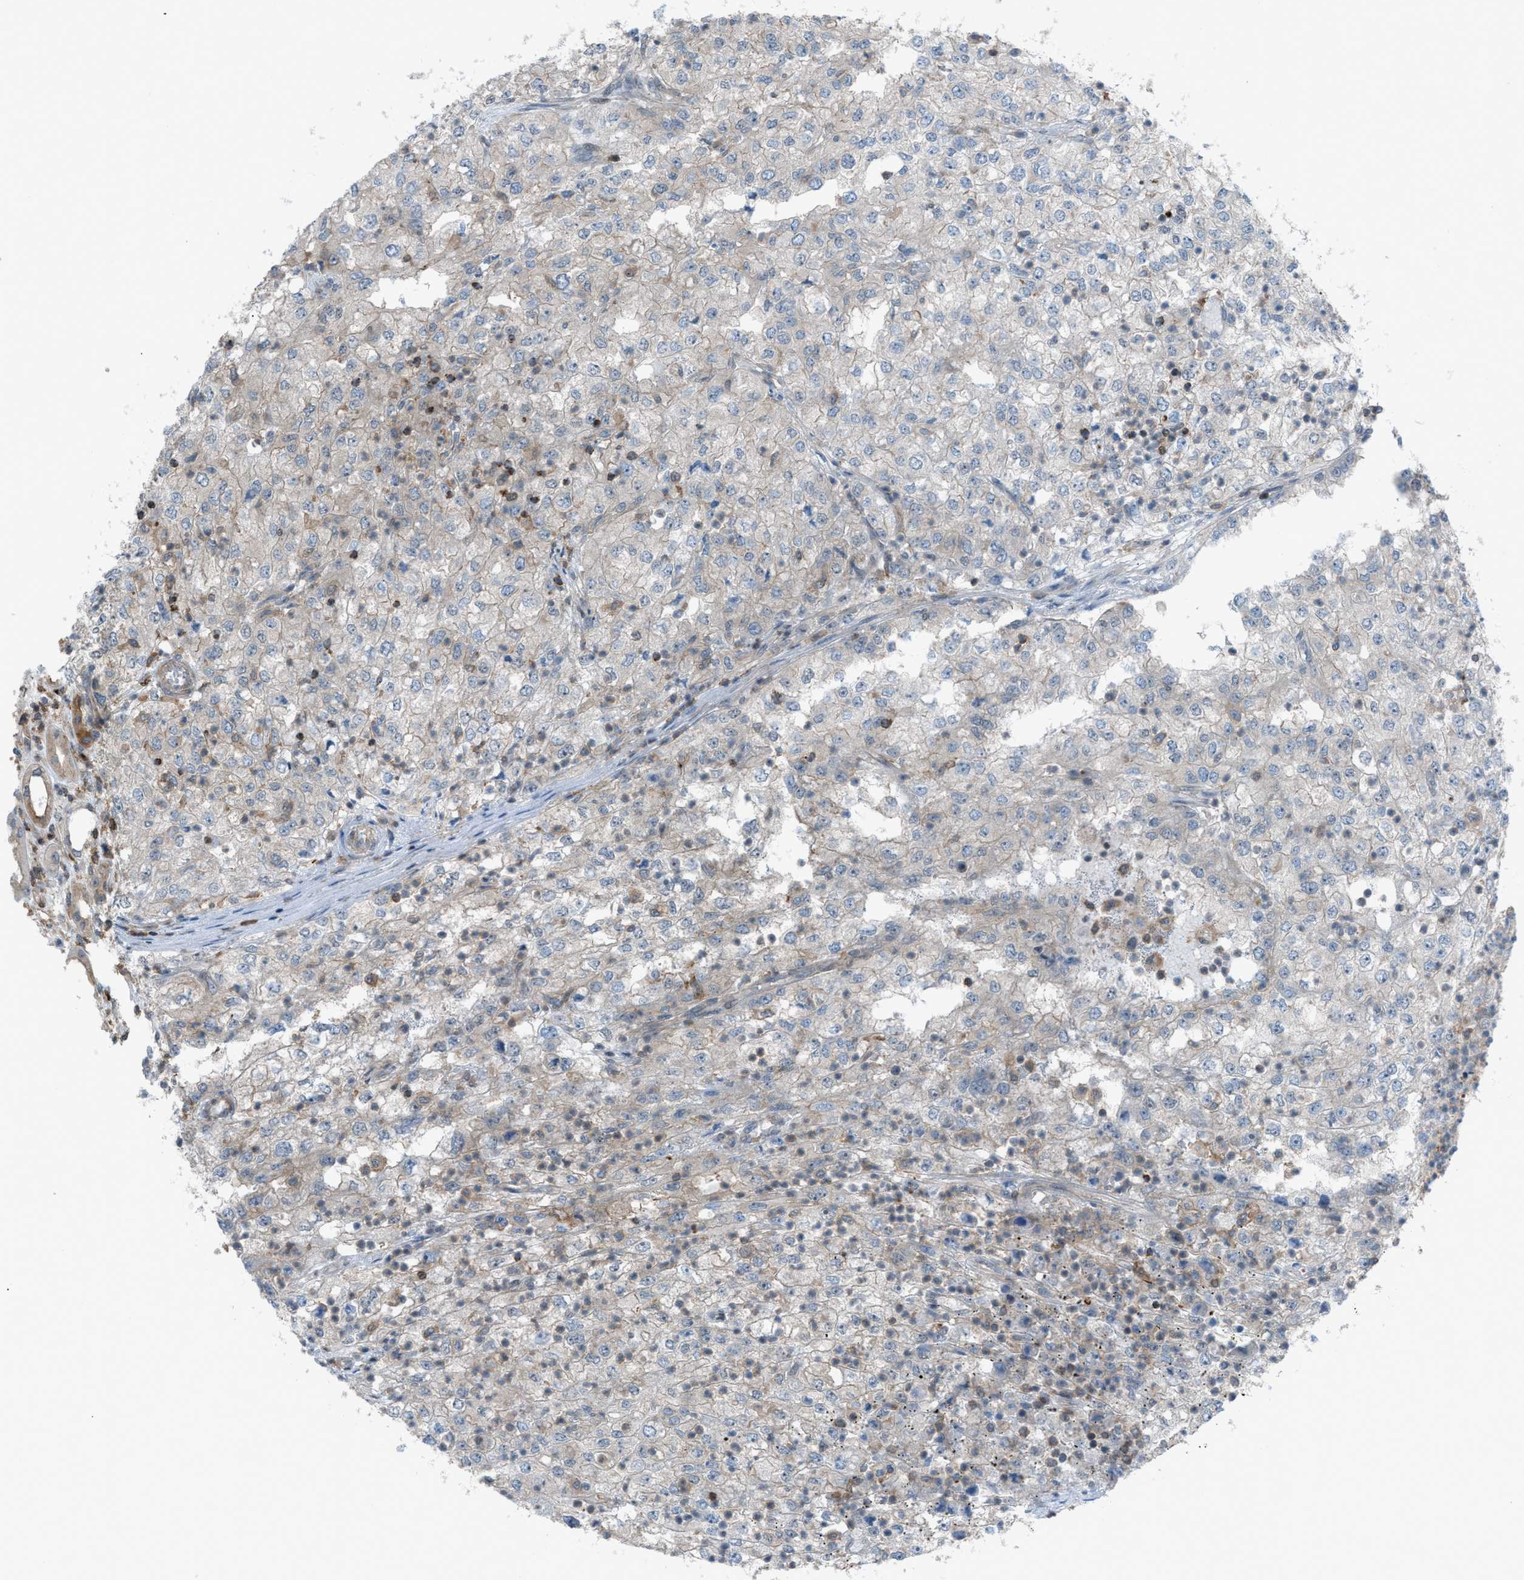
{"staining": {"intensity": "weak", "quantity": "<25%", "location": "cytoplasmic/membranous"}, "tissue": "renal cancer", "cell_type": "Tumor cells", "image_type": "cancer", "snomed": [{"axis": "morphology", "description": "Adenocarcinoma, NOS"}, {"axis": "topography", "description": "Kidney"}], "caption": "Tumor cells are negative for protein expression in human renal cancer. The staining is performed using DAB brown chromogen with nuclei counter-stained in using hematoxylin.", "gene": "DYRK1A", "patient": {"sex": "female", "age": 54}}